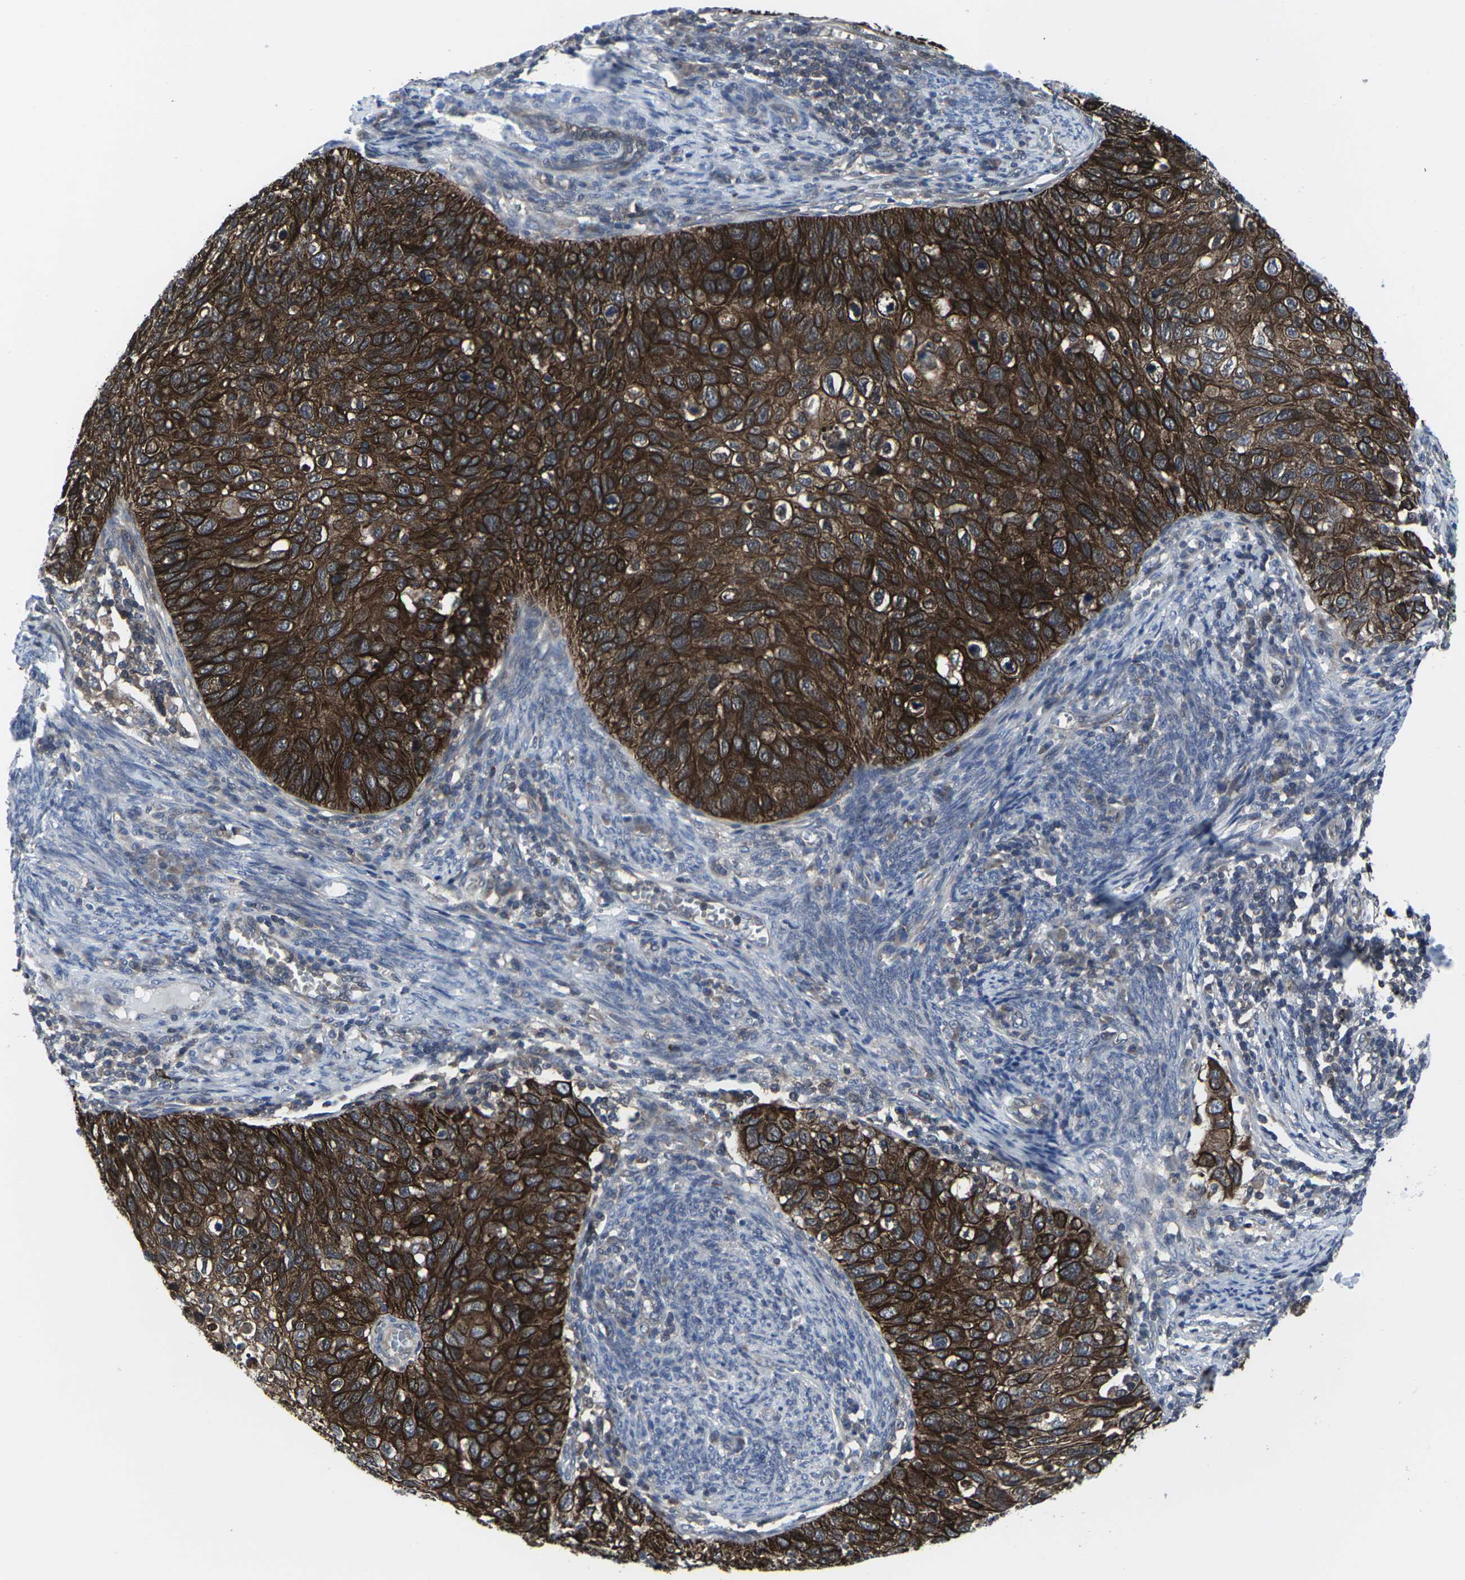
{"staining": {"intensity": "strong", "quantity": ">75%", "location": "cytoplasmic/membranous"}, "tissue": "cervical cancer", "cell_type": "Tumor cells", "image_type": "cancer", "snomed": [{"axis": "morphology", "description": "Squamous cell carcinoma, NOS"}, {"axis": "topography", "description": "Cervix"}], "caption": "Squamous cell carcinoma (cervical) was stained to show a protein in brown. There is high levels of strong cytoplasmic/membranous staining in about >75% of tumor cells.", "gene": "HPRT1", "patient": {"sex": "female", "age": 70}}